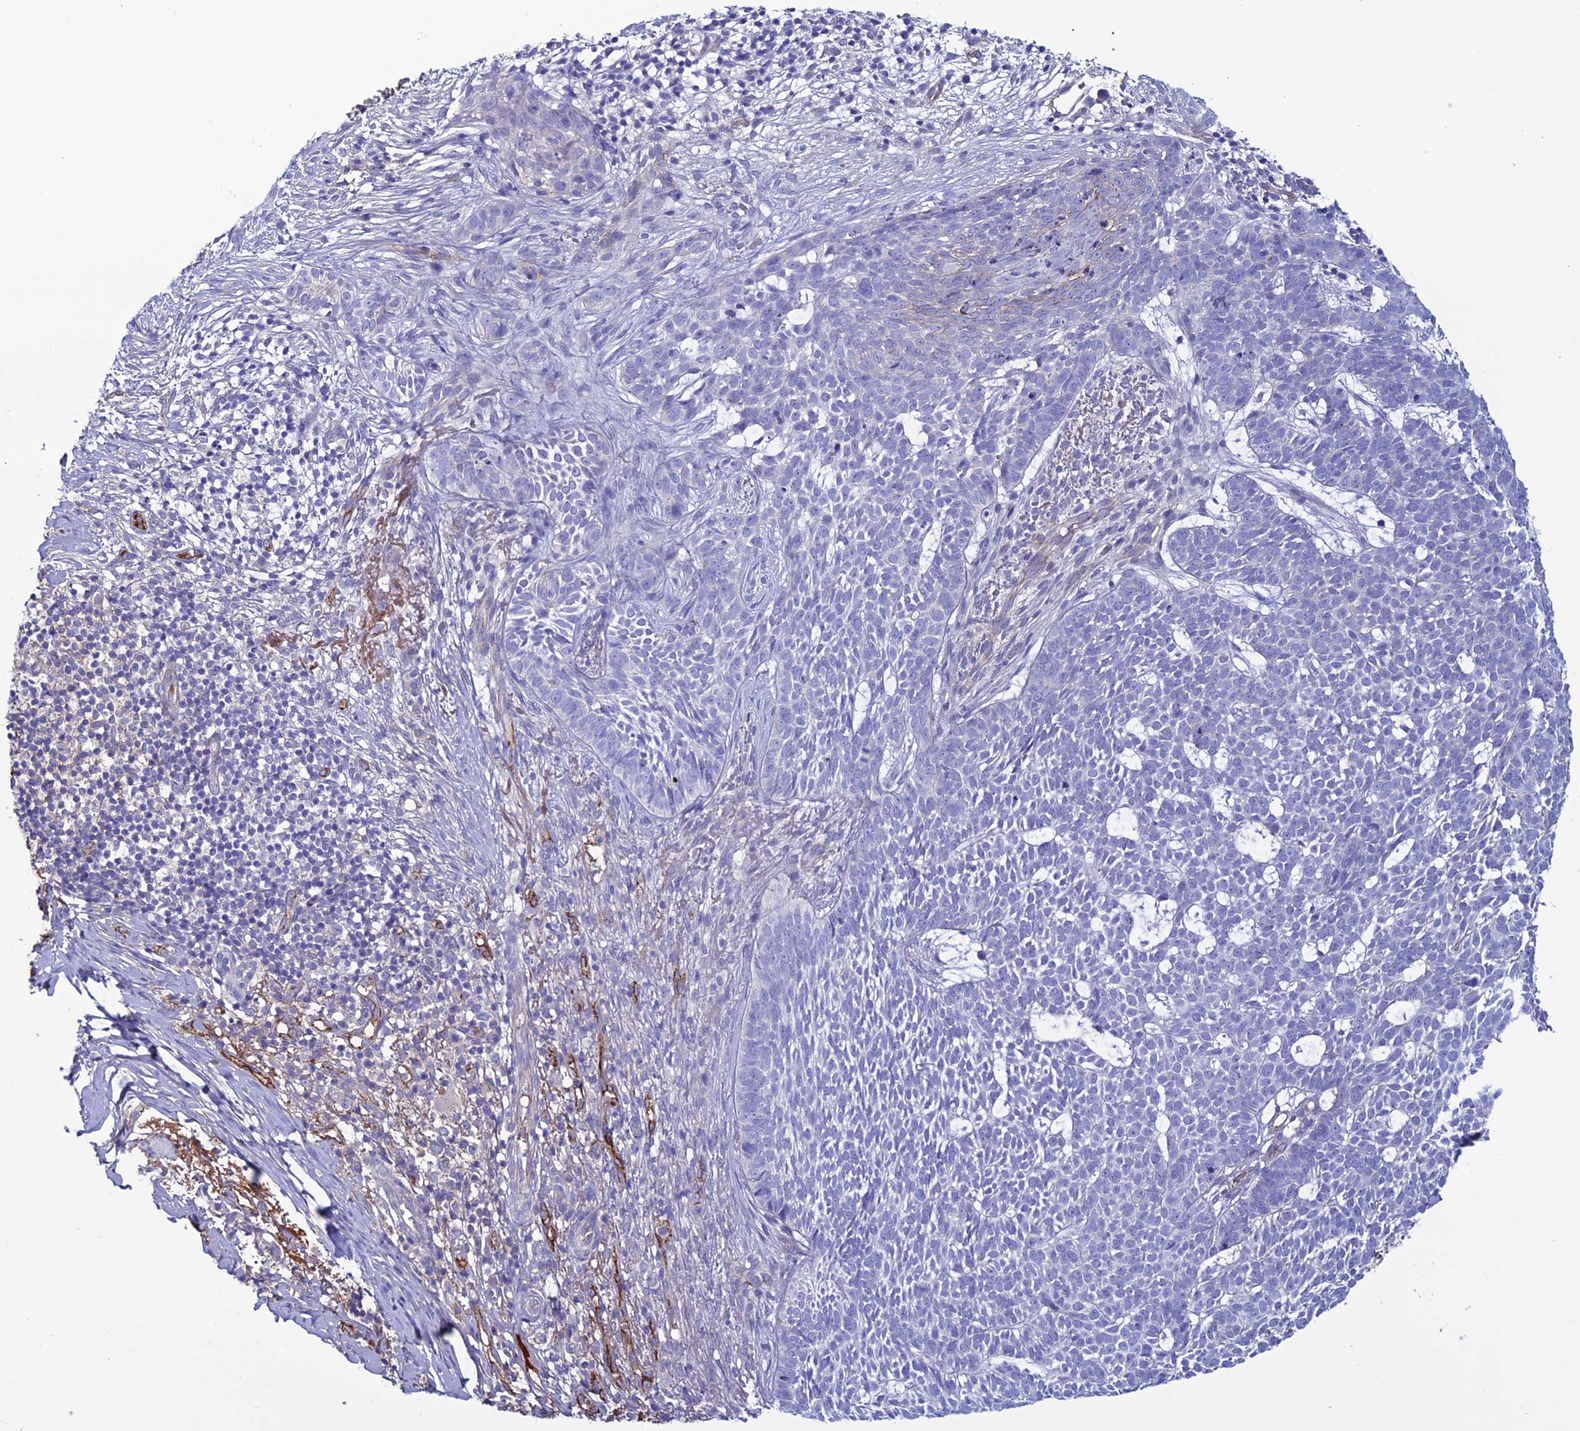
{"staining": {"intensity": "negative", "quantity": "none", "location": "none"}, "tissue": "skin cancer", "cell_type": "Tumor cells", "image_type": "cancer", "snomed": [{"axis": "morphology", "description": "Basal cell carcinoma"}, {"axis": "topography", "description": "Skin"}], "caption": "DAB immunohistochemical staining of human skin cancer (basal cell carcinoma) displays no significant staining in tumor cells. (DAB (3,3'-diaminobenzidine) immunohistochemistry (IHC) visualized using brightfield microscopy, high magnification).", "gene": "CDC42EP5", "patient": {"sex": "female", "age": 78}}